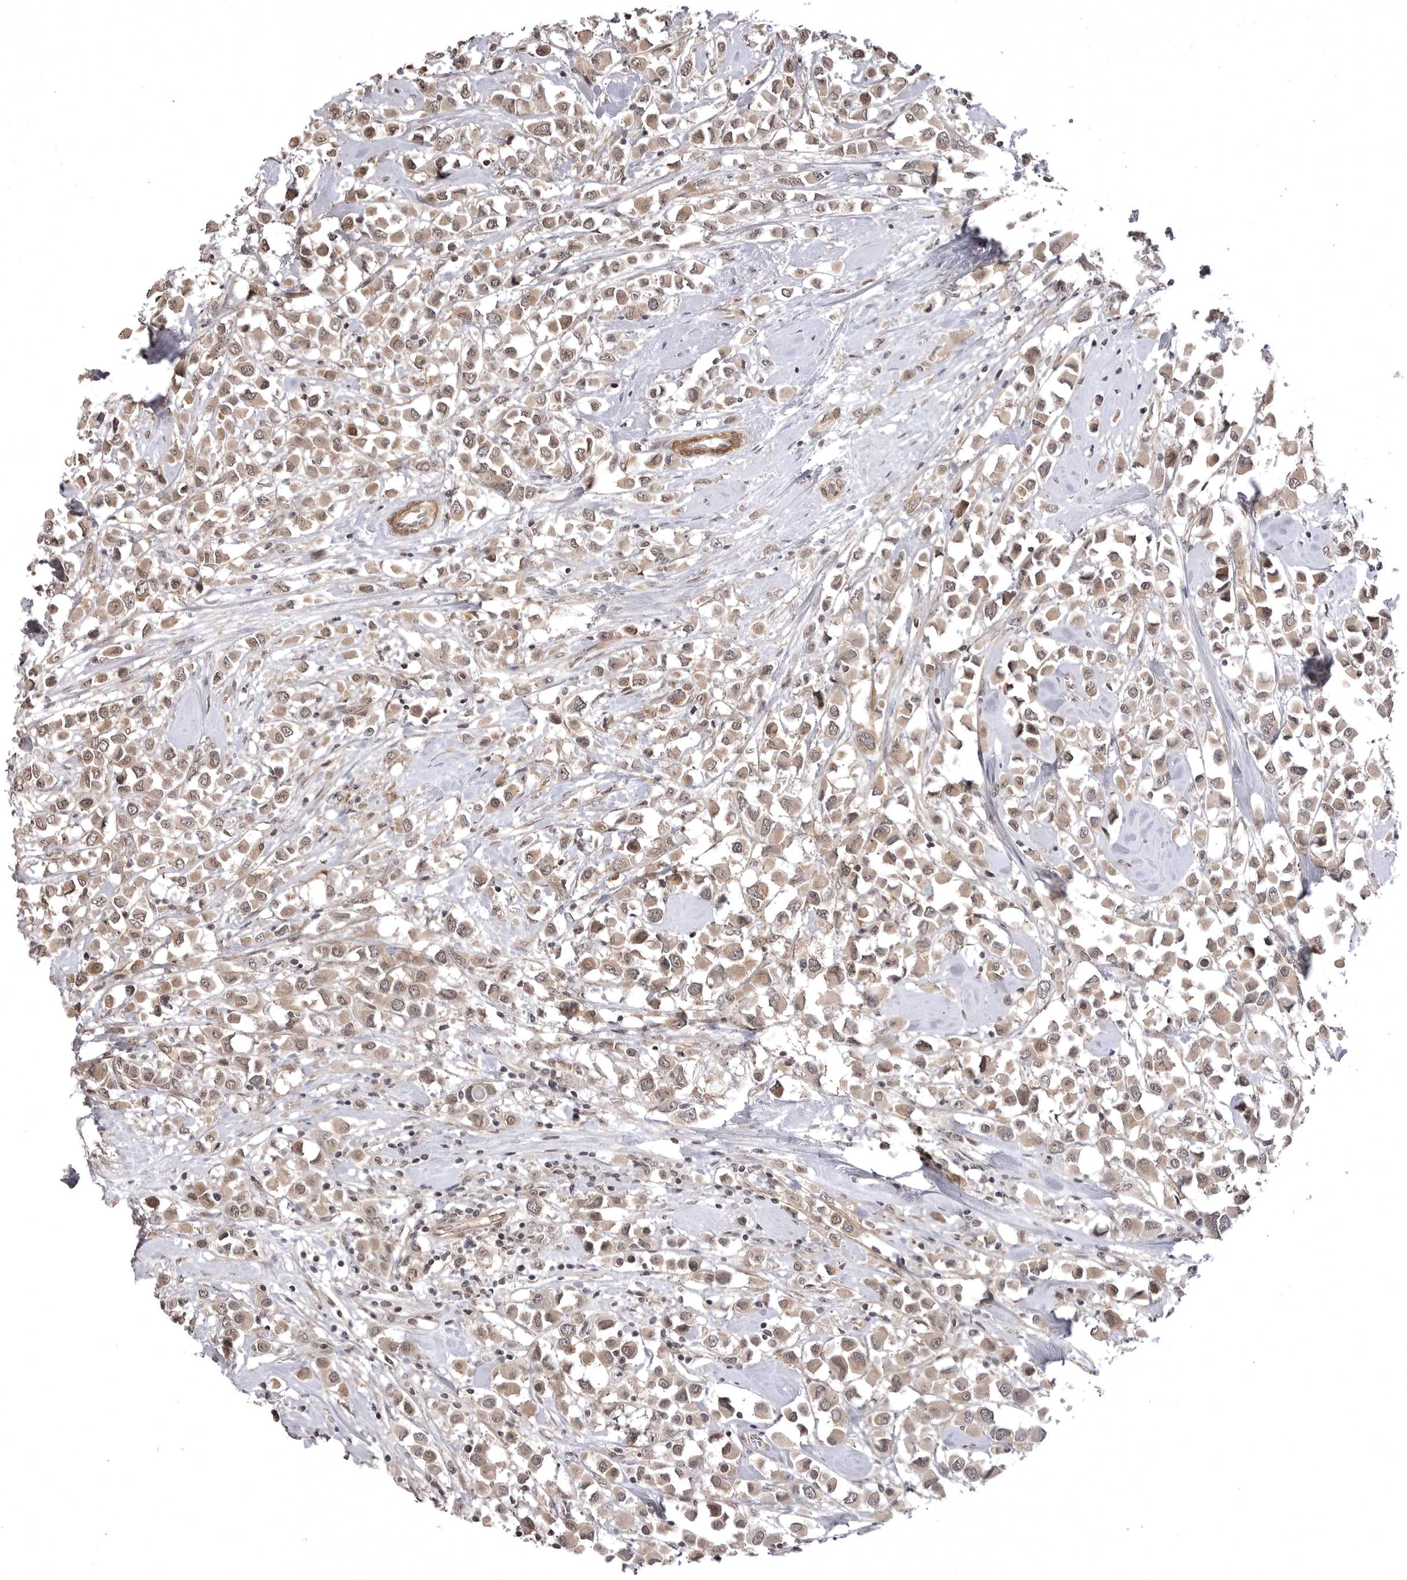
{"staining": {"intensity": "weak", "quantity": ">75%", "location": "cytoplasmic/membranous,nuclear"}, "tissue": "breast cancer", "cell_type": "Tumor cells", "image_type": "cancer", "snomed": [{"axis": "morphology", "description": "Duct carcinoma"}, {"axis": "topography", "description": "Breast"}], "caption": "Immunohistochemical staining of breast cancer (invasive ductal carcinoma) demonstrates low levels of weak cytoplasmic/membranous and nuclear staining in about >75% of tumor cells.", "gene": "SORBS1", "patient": {"sex": "female", "age": 61}}